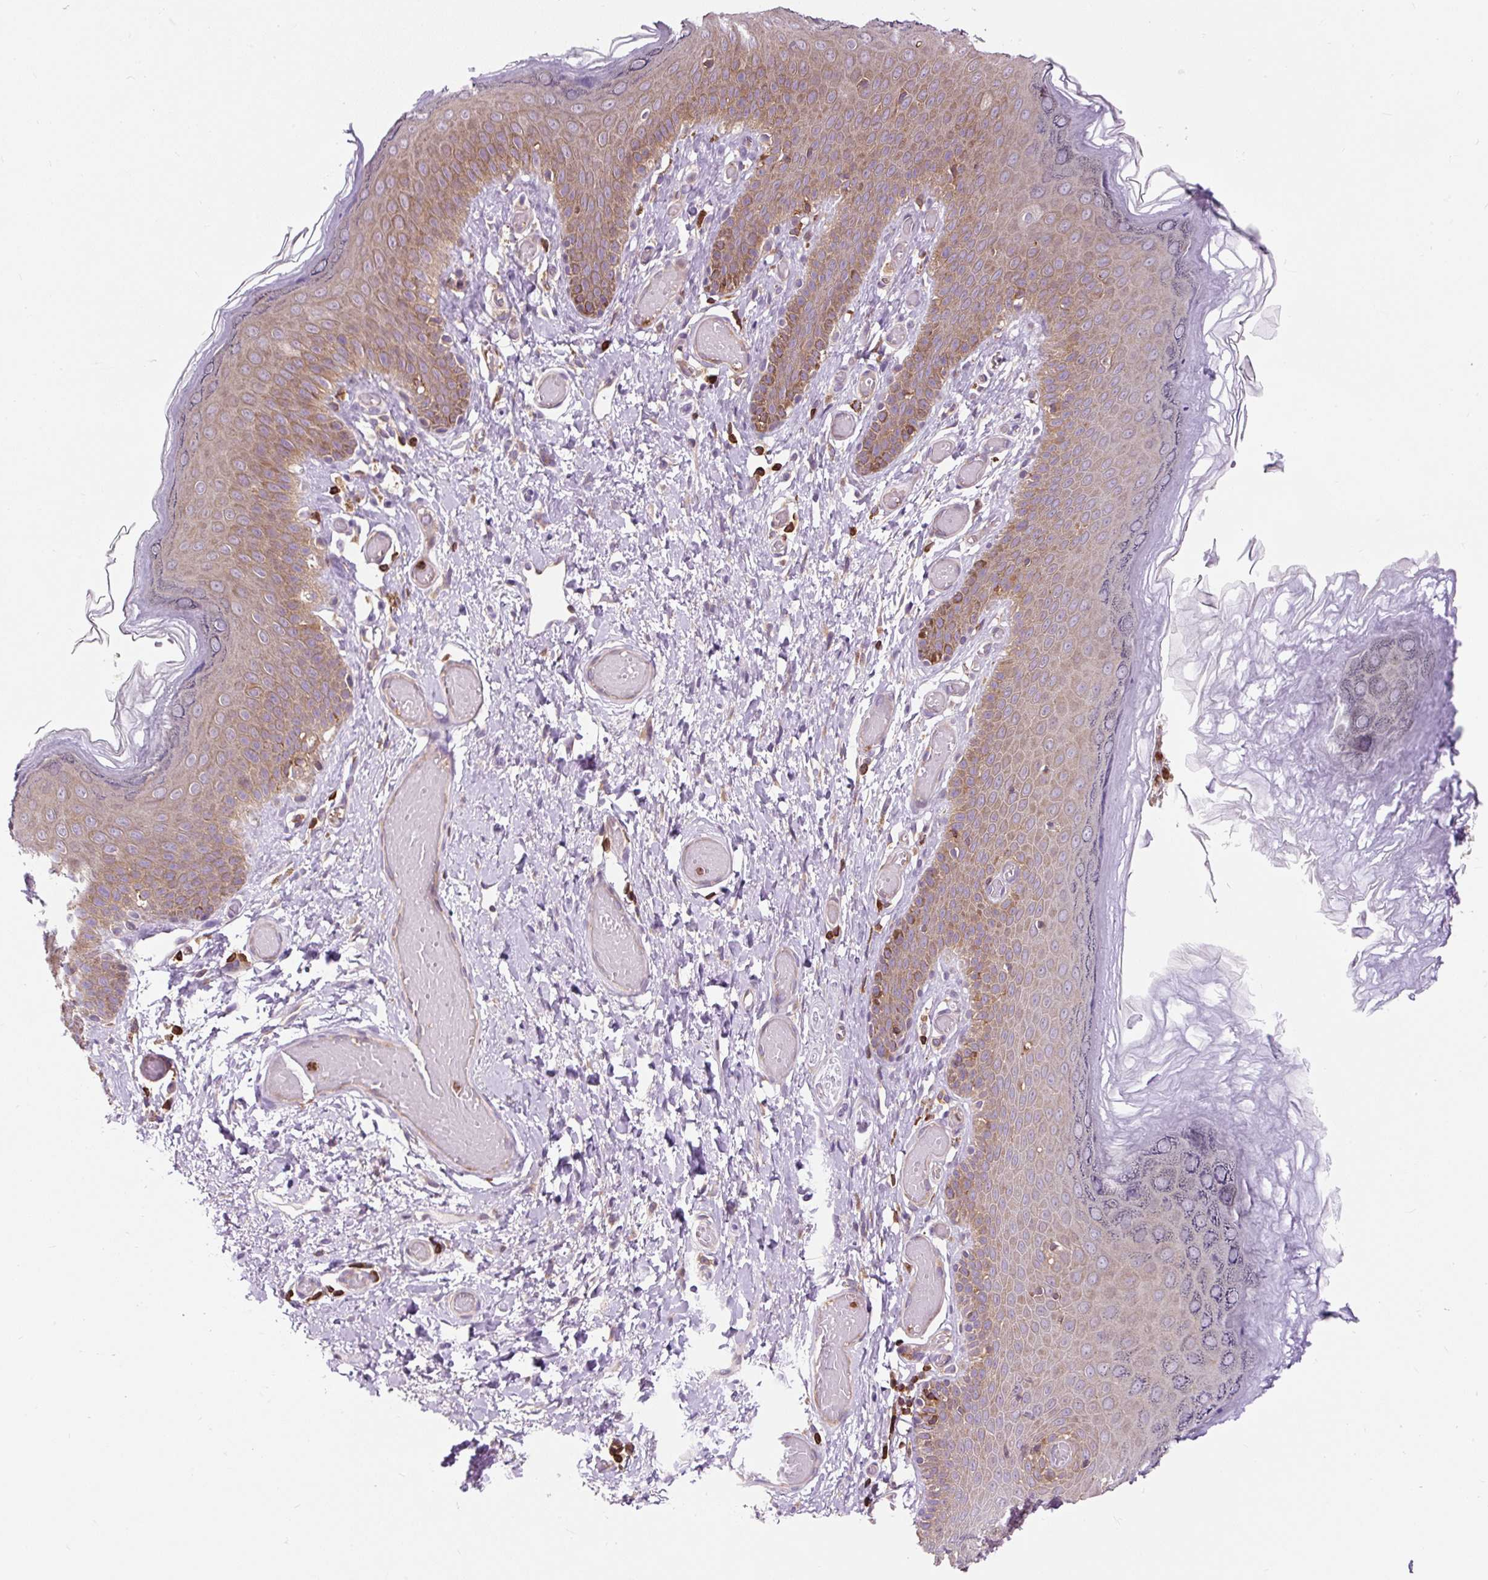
{"staining": {"intensity": "moderate", "quantity": "25%-75%", "location": "cytoplasmic/membranous"}, "tissue": "skin", "cell_type": "Epidermal cells", "image_type": "normal", "snomed": [{"axis": "morphology", "description": "Normal tissue, NOS"}, {"axis": "topography", "description": "Anal"}], "caption": "The image demonstrates a brown stain indicating the presence of a protein in the cytoplasmic/membranous of epidermal cells in skin. (DAB (3,3'-diaminobenzidine) = brown stain, brightfield microscopy at high magnification).", "gene": "CISD3", "patient": {"sex": "female", "age": 40}}